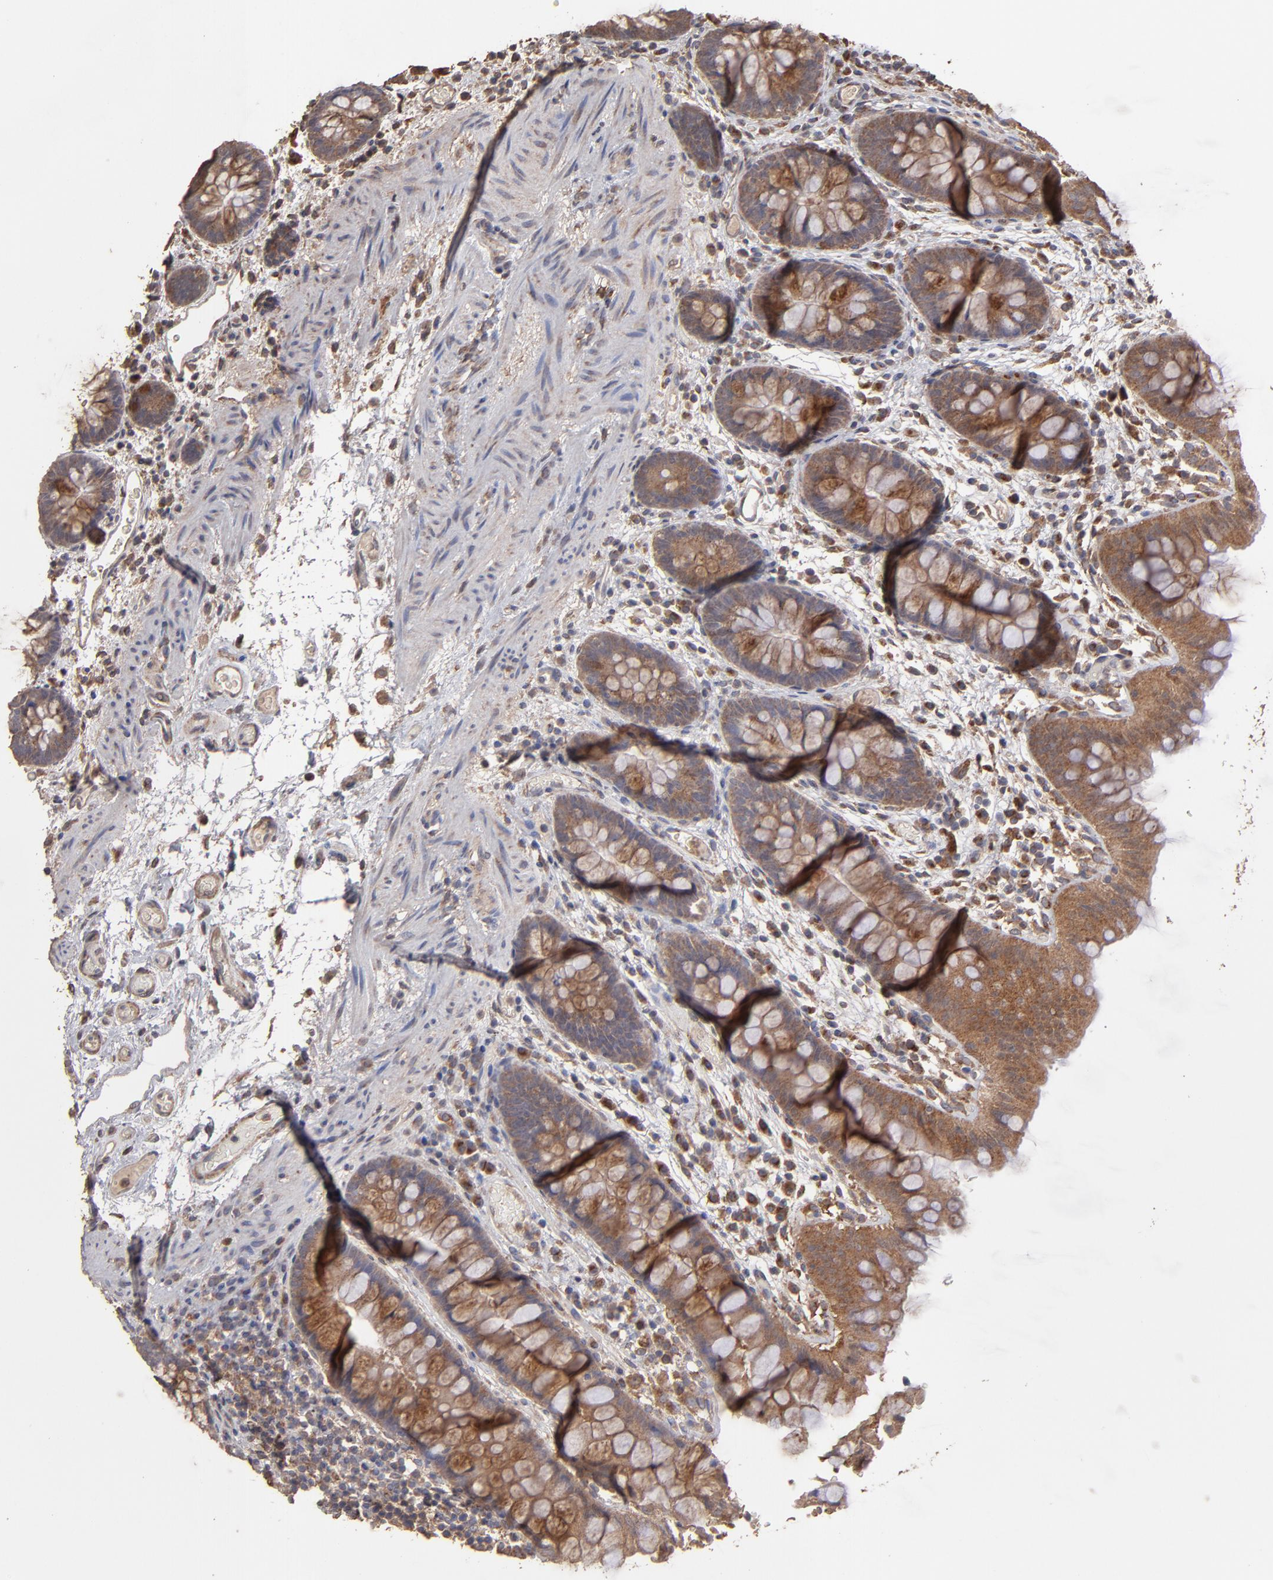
{"staining": {"intensity": "weak", "quantity": ">75%", "location": "cytoplasmic/membranous"}, "tissue": "colon", "cell_type": "Endothelial cells", "image_type": "normal", "snomed": [{"axis": "morphology", "description": "Normal tissue, NOS"}, {"axis": "topography", "description": "Smooth muscle"}, {"axis": "topography", "description": "Colon"}], "caption": "Immunohistochemistry micrograph of benign colon: human colon stained using immunohistochemistry exhibits low levels of weak protein expression localized specifically in the cytoplasmic/membranous of endothelial cells, appearing as a cytoplasmic/membranous brown color.", "gene": "MMP2", "patient": {"sex": "male", "age": 67}}